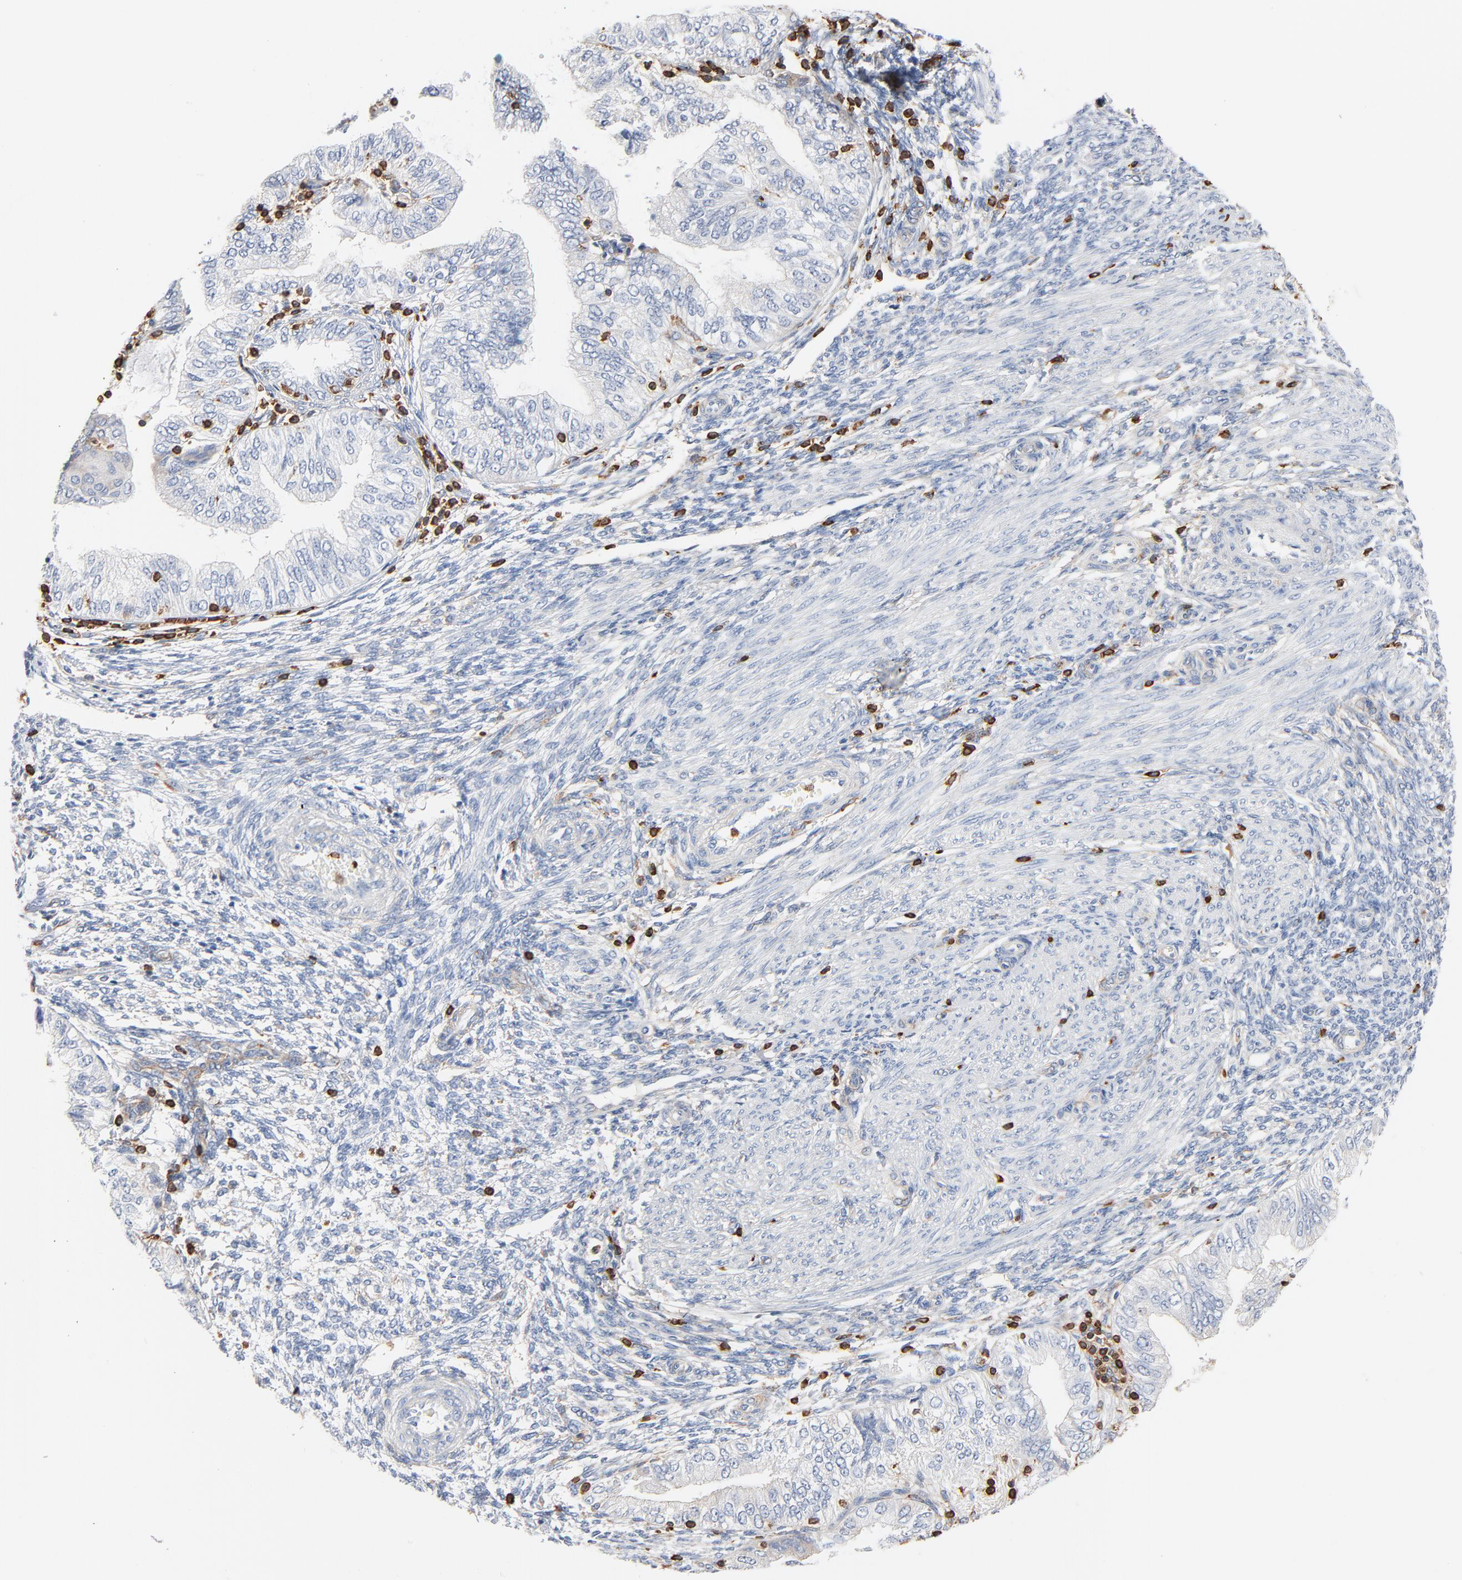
{"staining": {"intensity": "negative", "quantity": "none", "location": "none"}, "tissue": "endometrial cancer", "cell_type": "Tumor cells", "image_type": "cancer", "snomed": [{"axis": "morphology", "description": "Adenocarcinoma, NOS"}, {"axis": "topography", "description": "Endometrium"}], "caption": "Immunohistochemical staining of endometrial adenocarcinoma reveals no significant positivity in tumor cells.", "gene": "SH3KBP1", "patient": {"sex": "female", "age": 51}}